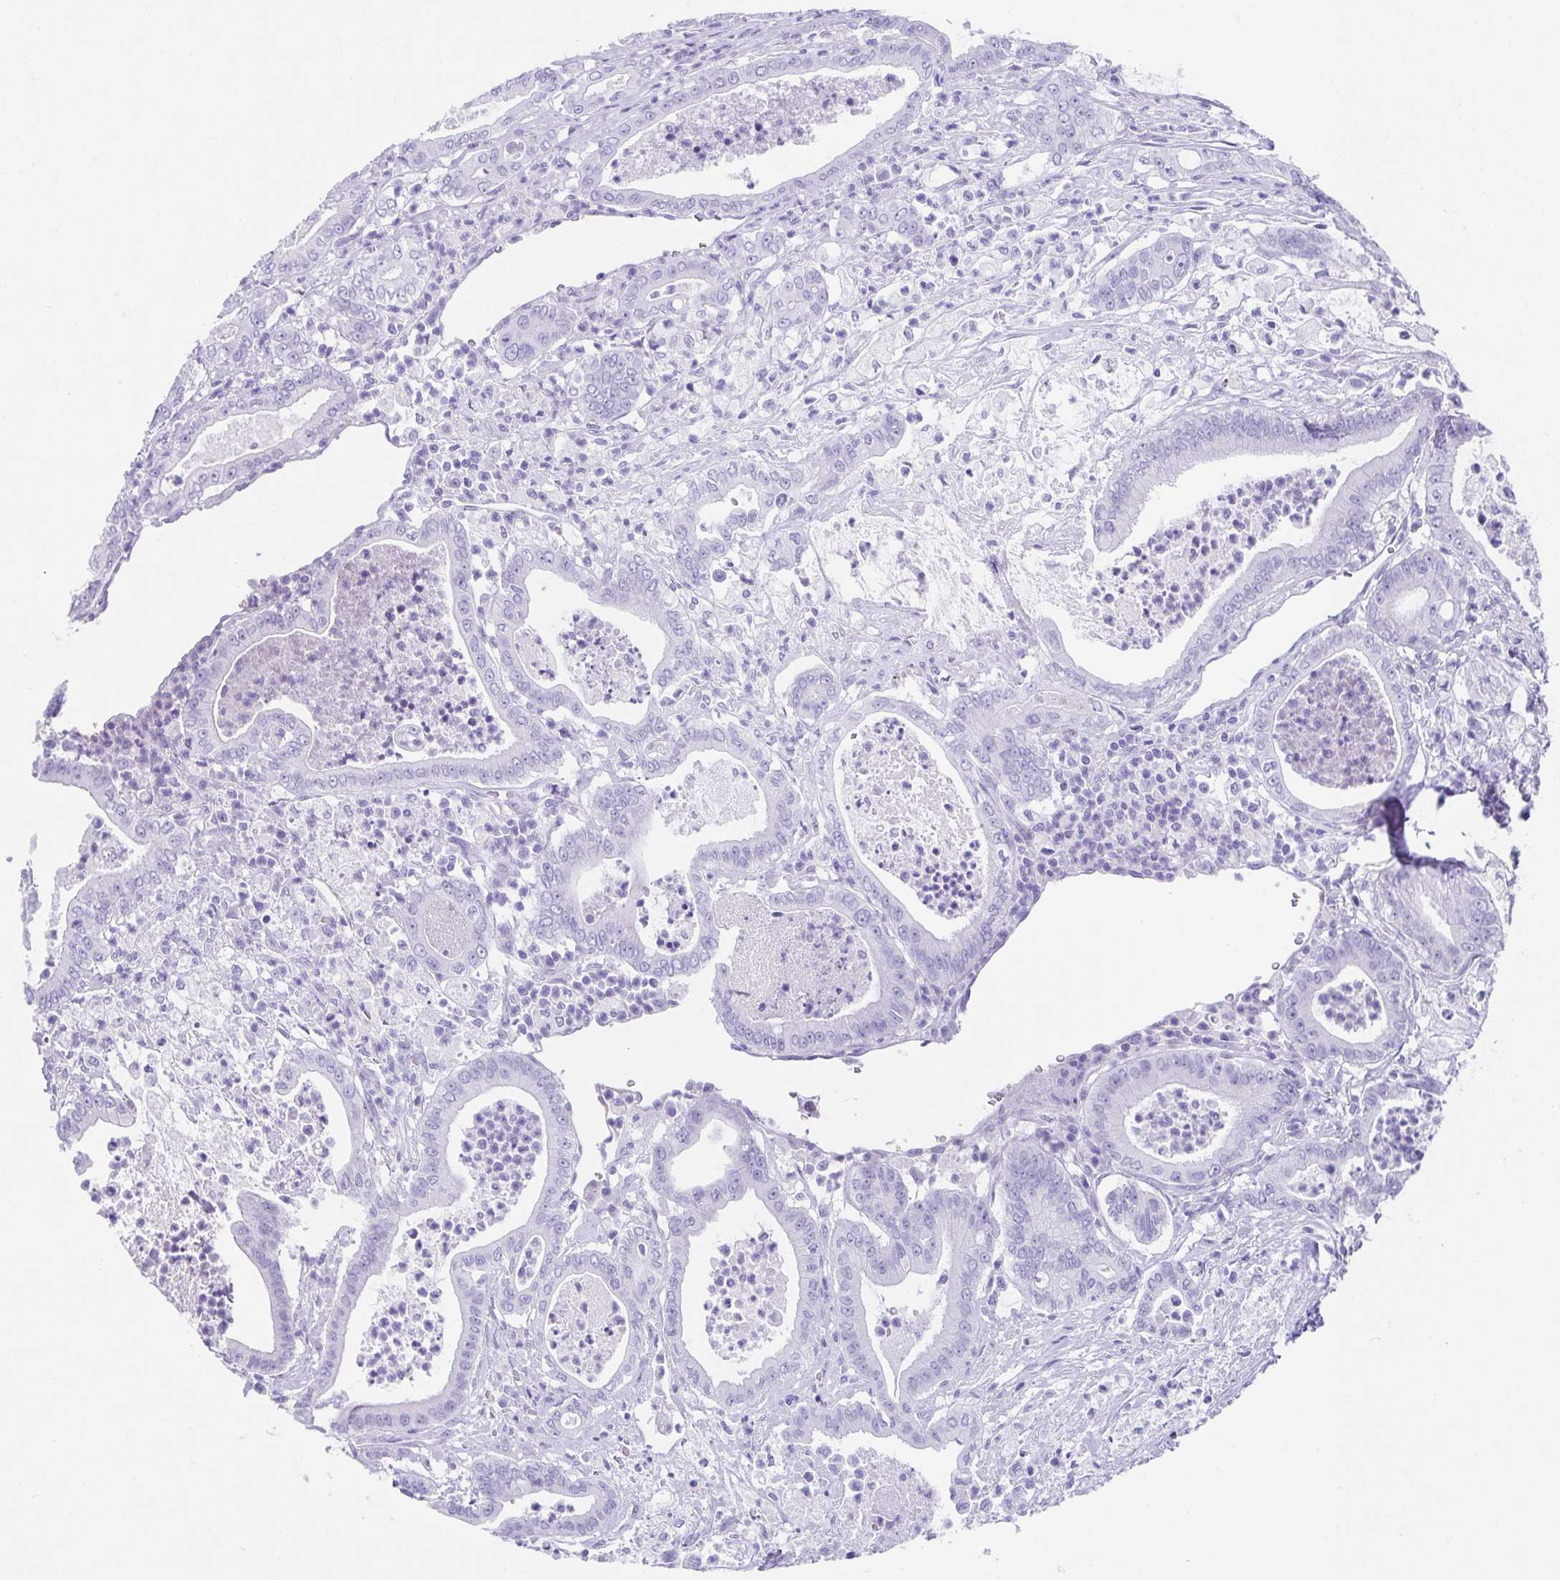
{"staining": {"intensity": "negative", "quantity": "none", "location": "none"}, "tissue": "pancreatic cancer", "cell_type": "Tumor cells", "image_type": "cancer", "snomed": [{"axis": "morphology", "description": "Adenocarcinoma, NOS"}, {"axis": "topography", "description": "Pancreas"}], "caption": "A high-resolution photomicrograph shows immunohistochemistry (IHC) staining of adenocarcinoma (pancreatic), which displays no significant expression in tumor cells.", "gene": "FAM107A", "patient": {"sex": "male", "age": 71}}